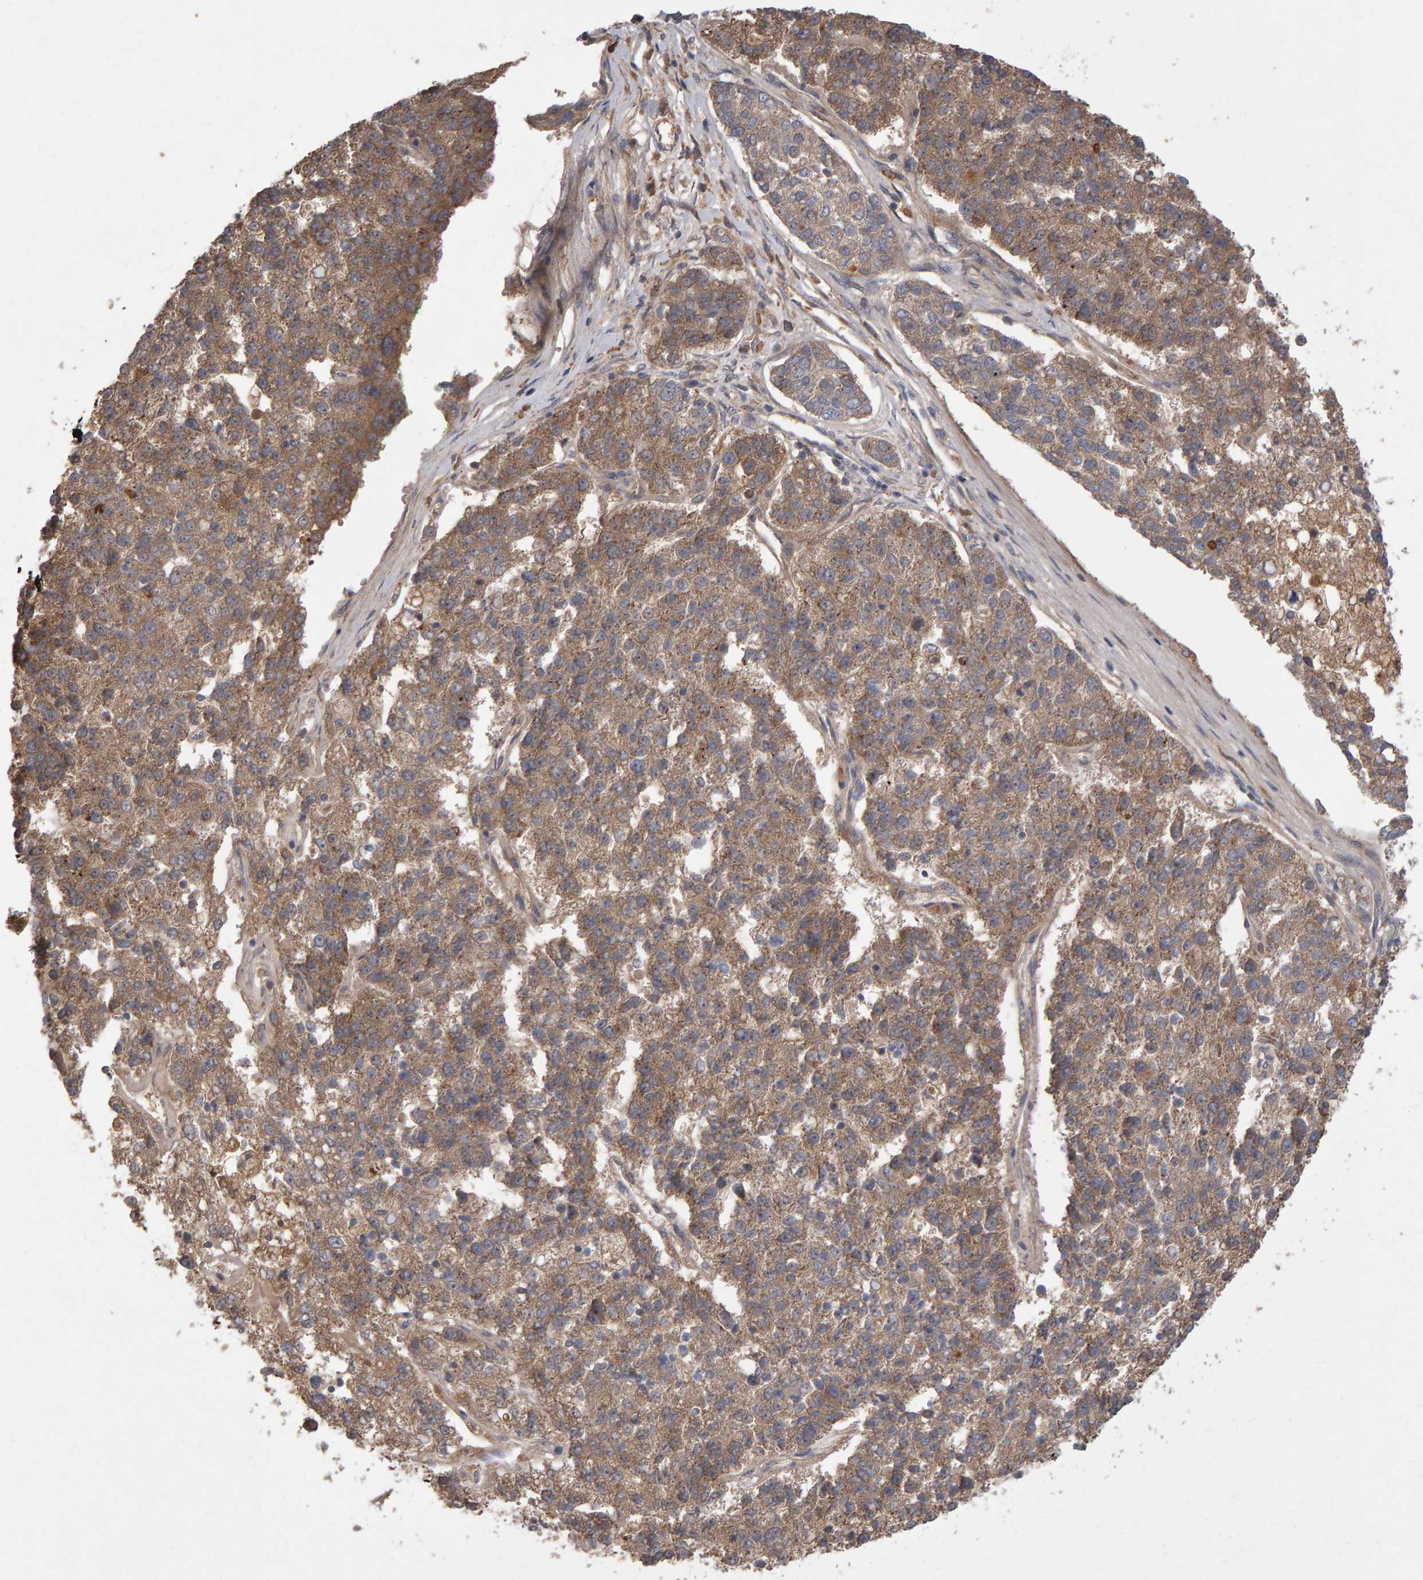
{"staining": {"intensity": "moderate", "quantity": ">75%", "location": "cytoplasmic/membranous"}, "tissue": "pancreatic cancer", "cell_type": "Tumor cells", "image_type": "cancer", "snomed": [{"axis": "morphology", "description": "Adenocarcinoma, NOS"}, {"axis": "topography", "description": "Pancreas"}], "caption": "The photomicrograph reveals staining of pancreatic cancer (adenocarcinoma), revealing moderate cytoplasmic/membranous protein staining (brown color) within tumor cells.", "gene": "PGS1", "patient": {"sex": "female", "age": 61}}